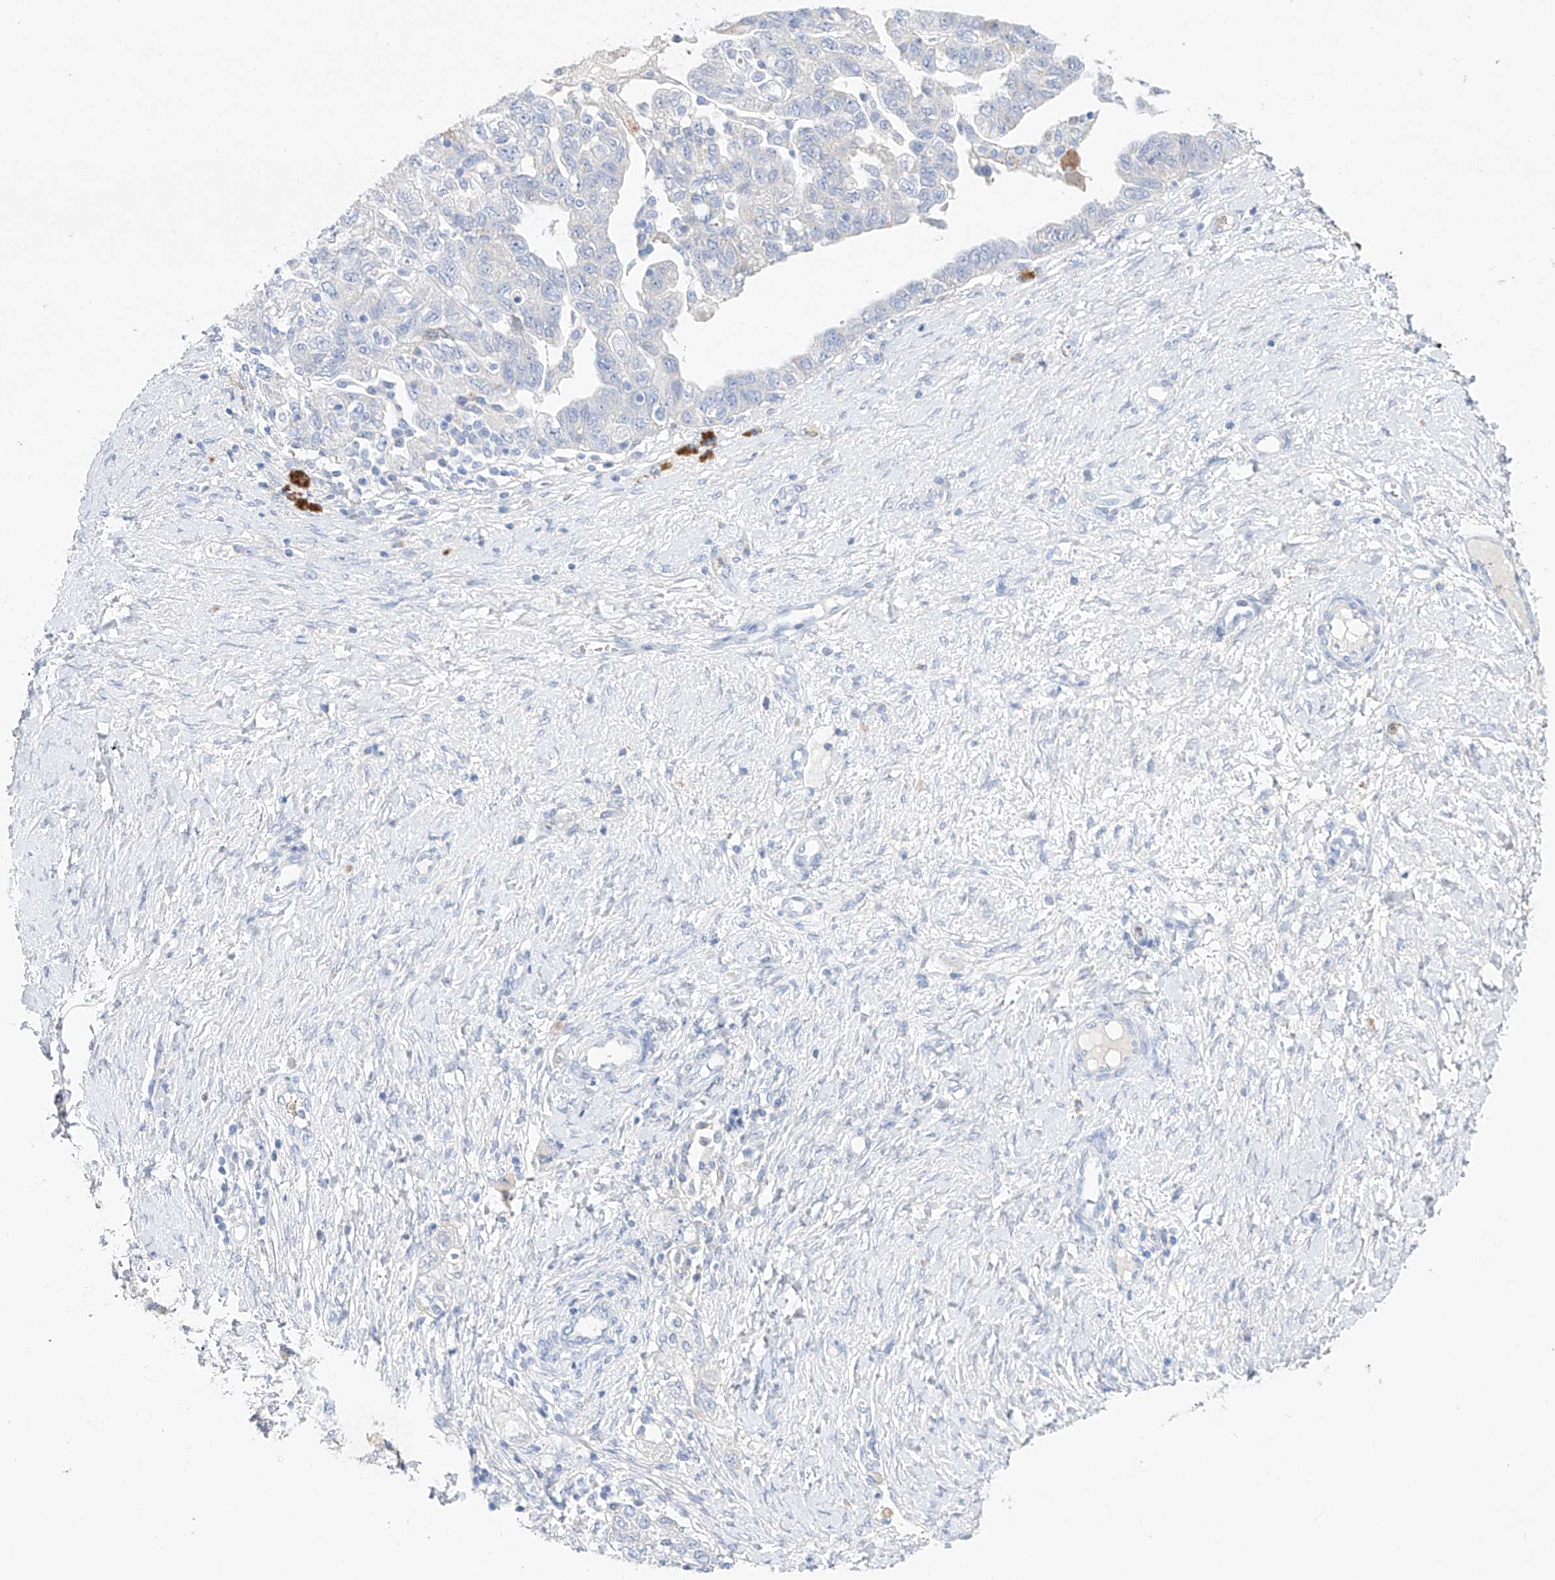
{"staining": {"intensity": "negative", "quantity": "none", "location": "none"}, "tissue": "ovarian cancer", "cell_type": "Tumor cells", "image_type": "cancer", "snomed": [{"axis": "morphology", "description": "Carcinoma, NOS"}, {"axis": "morphology", "description": "Cystadenocarcinoma, serous, NOS"}, {"axis": "topography", "description": "Ovary"}], "caption": "Tumor cells are negative for protein expression in human serous cystadenocarcinoma (ovarian).", "gene": "TM7SF2", "patient": {"sex": "female", "age": 69}}